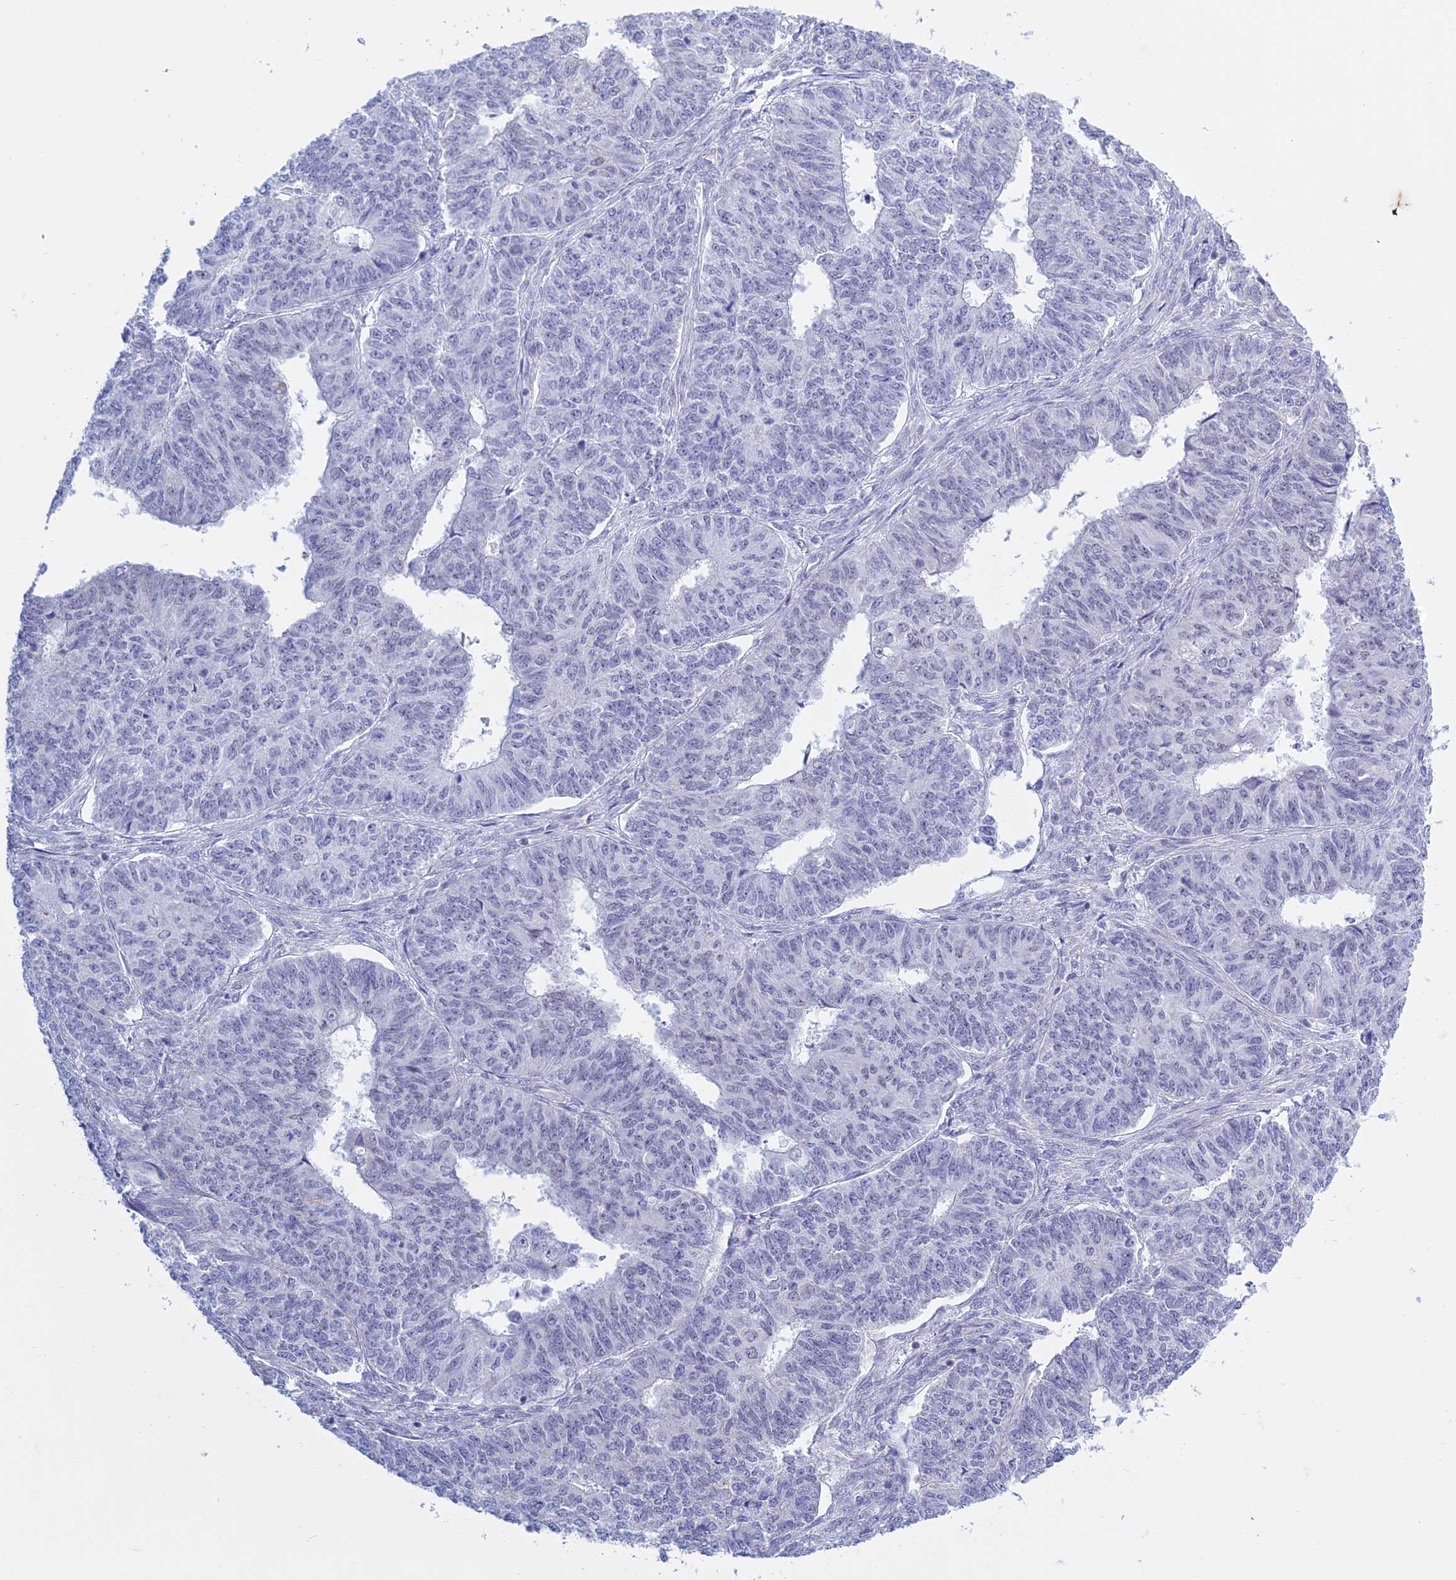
{"staining": {"intensity": "negative", "quantity": "none", "location": "none"}, "tissue": "endometrial cancer", "cell_type": "Tumor cells", "image_type": "cancer", "snomed": [{"axis": "morphology", "description": "Adenocarcinoma, NOS"}, {"axis": "topography", "description": "Endometrium"}], "caption": "Endometrial adenocarcinoma was stained to show a protein in brown. There is no significant positivity in tumor cells.", "gene": "KLF14", "patient": {"sex": "female", "age": 32}}